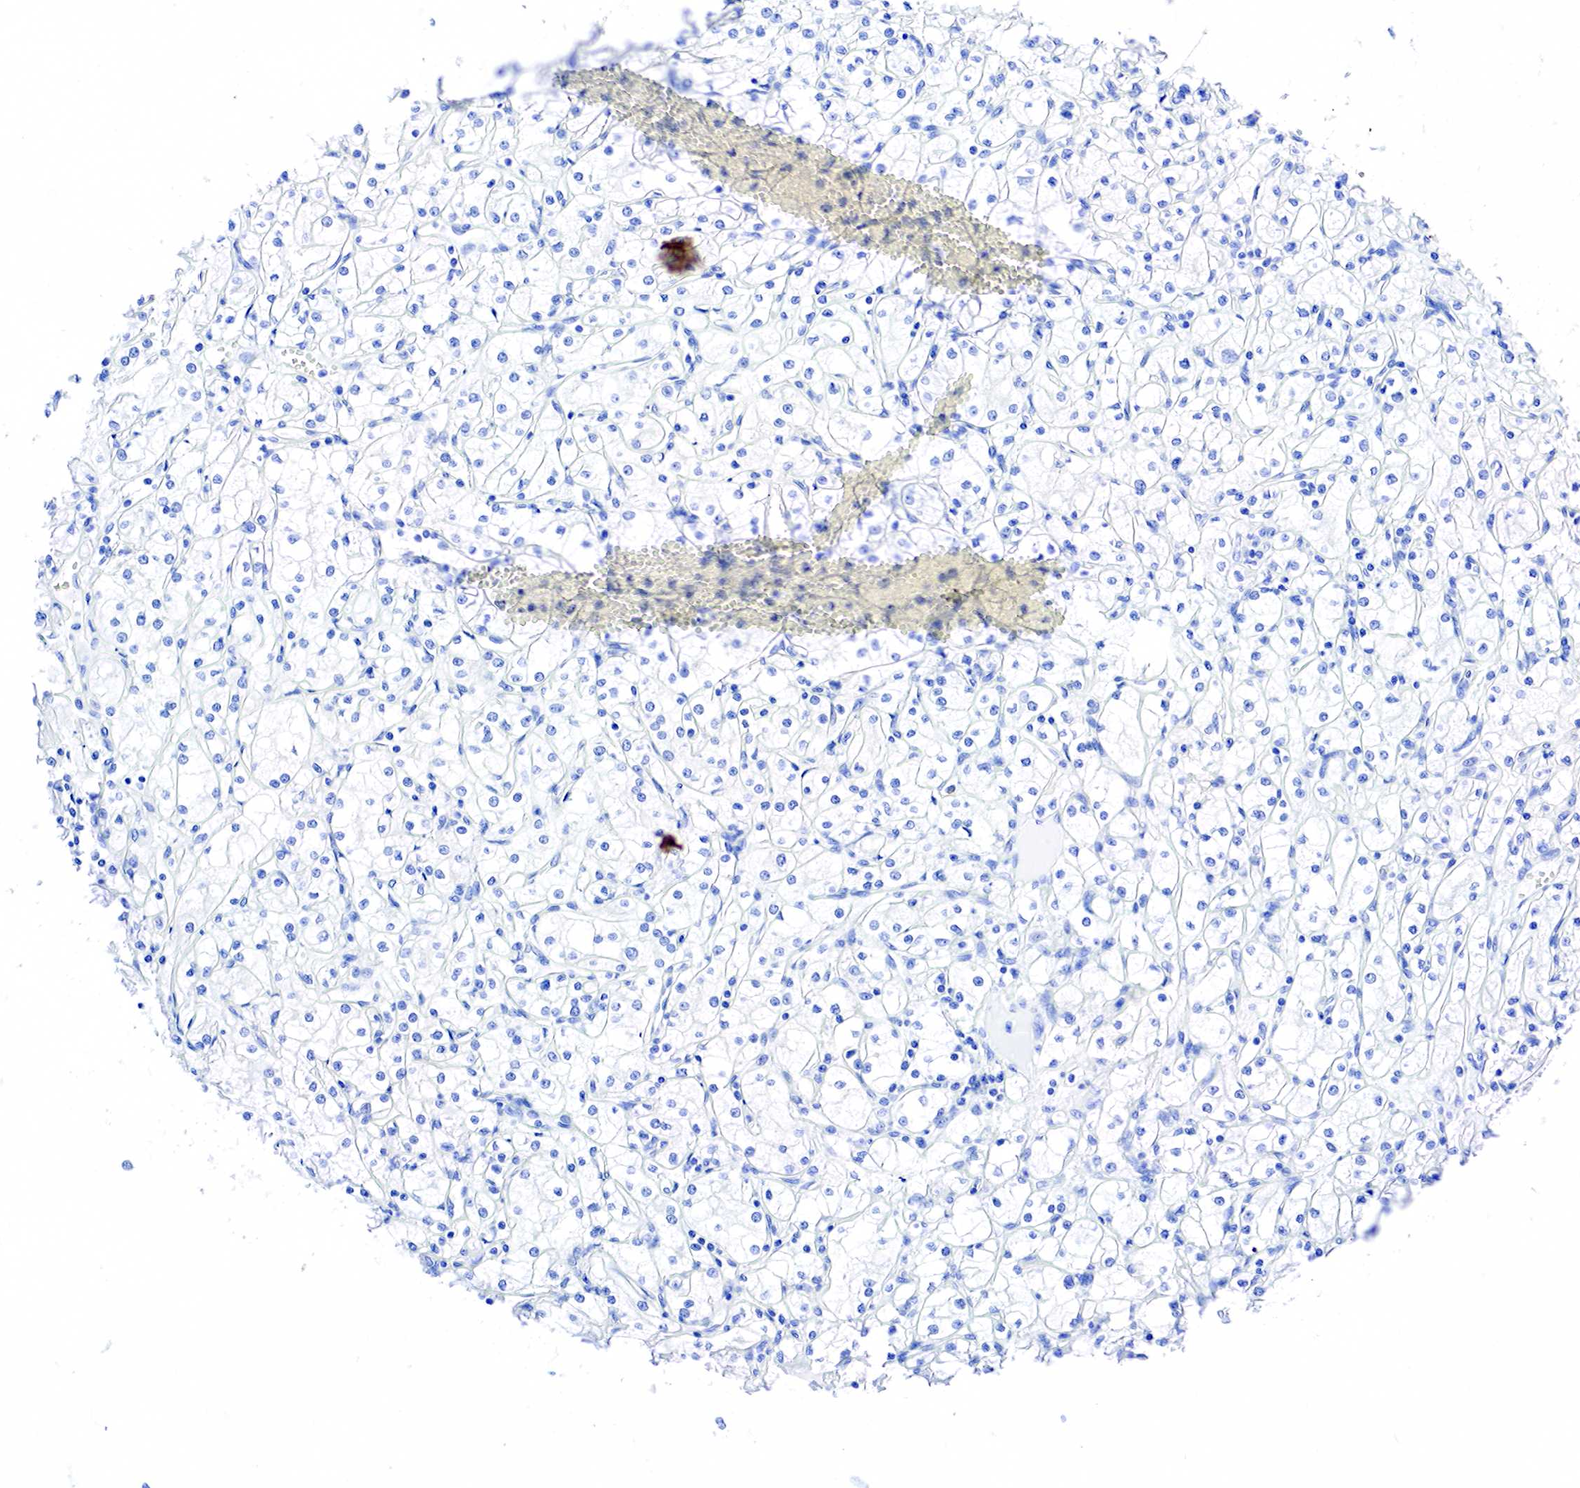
{"staining": {"intensity": "moderate", "quantity": "<25%", "location": "cytoplasmic/membranous"}, "tissue": "renal cancer", "cell_type": "Tumor cells", "image_type": "cancer", "snomed": [{"axis": "morphology", "description": "Adenocarcinoma, NOS"}, {"axis": "topography", "description": "Kidney"}], "caption": "Tumor cells demonstrate low levels of moderate cytoplasmic/membranous staining in about <25% of cells in human renal cancer.", "gene": "KRT7", "patient": {"sex": "male", "age": 61}}